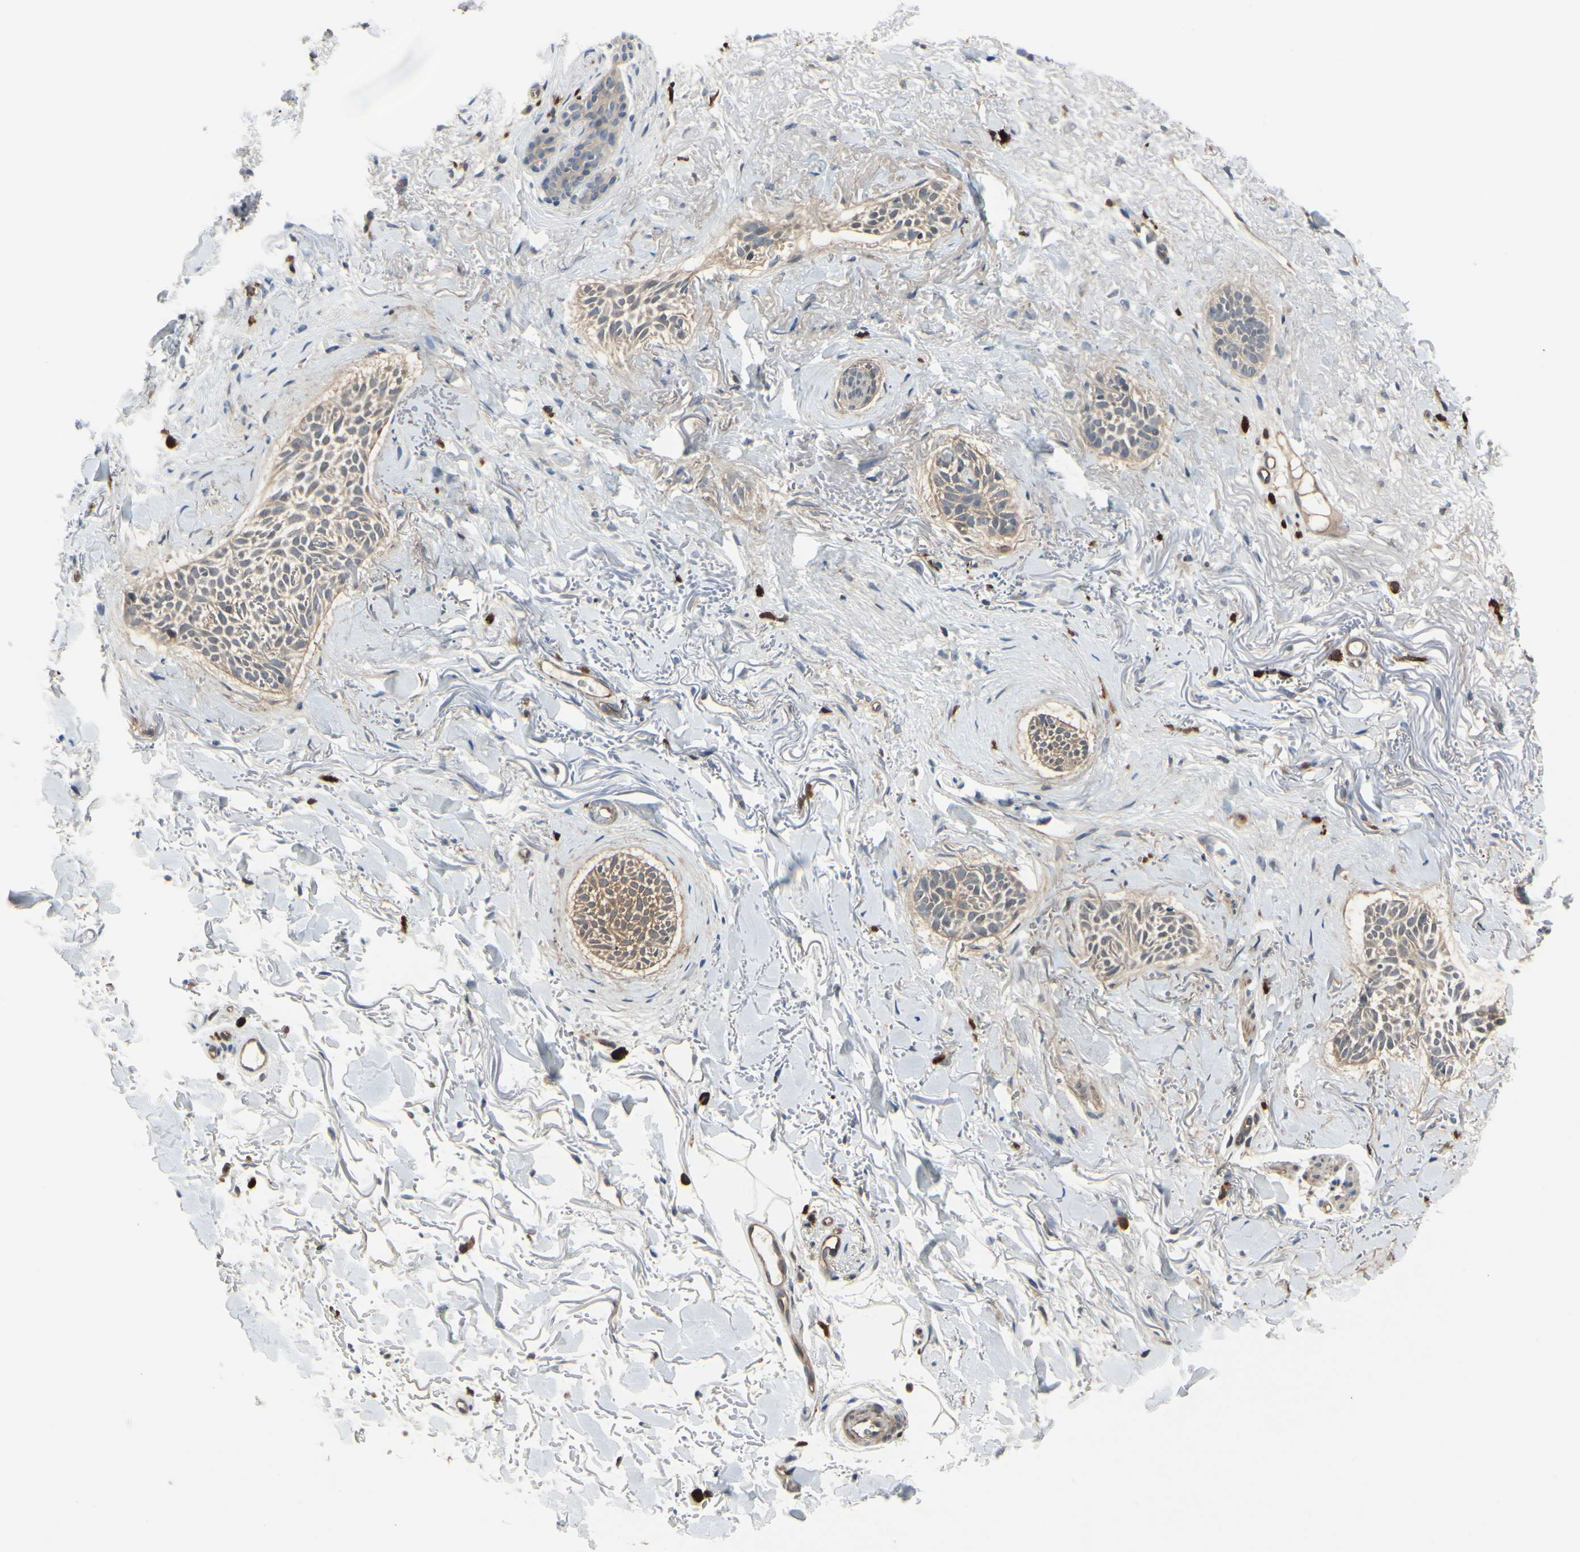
{"staining": {"intensity": "weak", "quantity": "25%-75%", "location": "cytoplasmic/membranous"}, "tissue": "skin cancer", "cell_type": "Tumor cells", "image_type": "cancer", "snomed": [{"axis": "morphology", "description": "Normal tissue, NOS"}, {"axis": "morphology", "description": "Basal cell carcinoma"}, {"axis": "topography", "description": "Skin"}], "caption": "Protein staining of skin cancer tissue demonstrates weak cytoplasmic/membranous staining in approximately 25%-75% of tumor cells.", "gene": "COMMD9", "patient": {"sex": "female", "age": 84}}